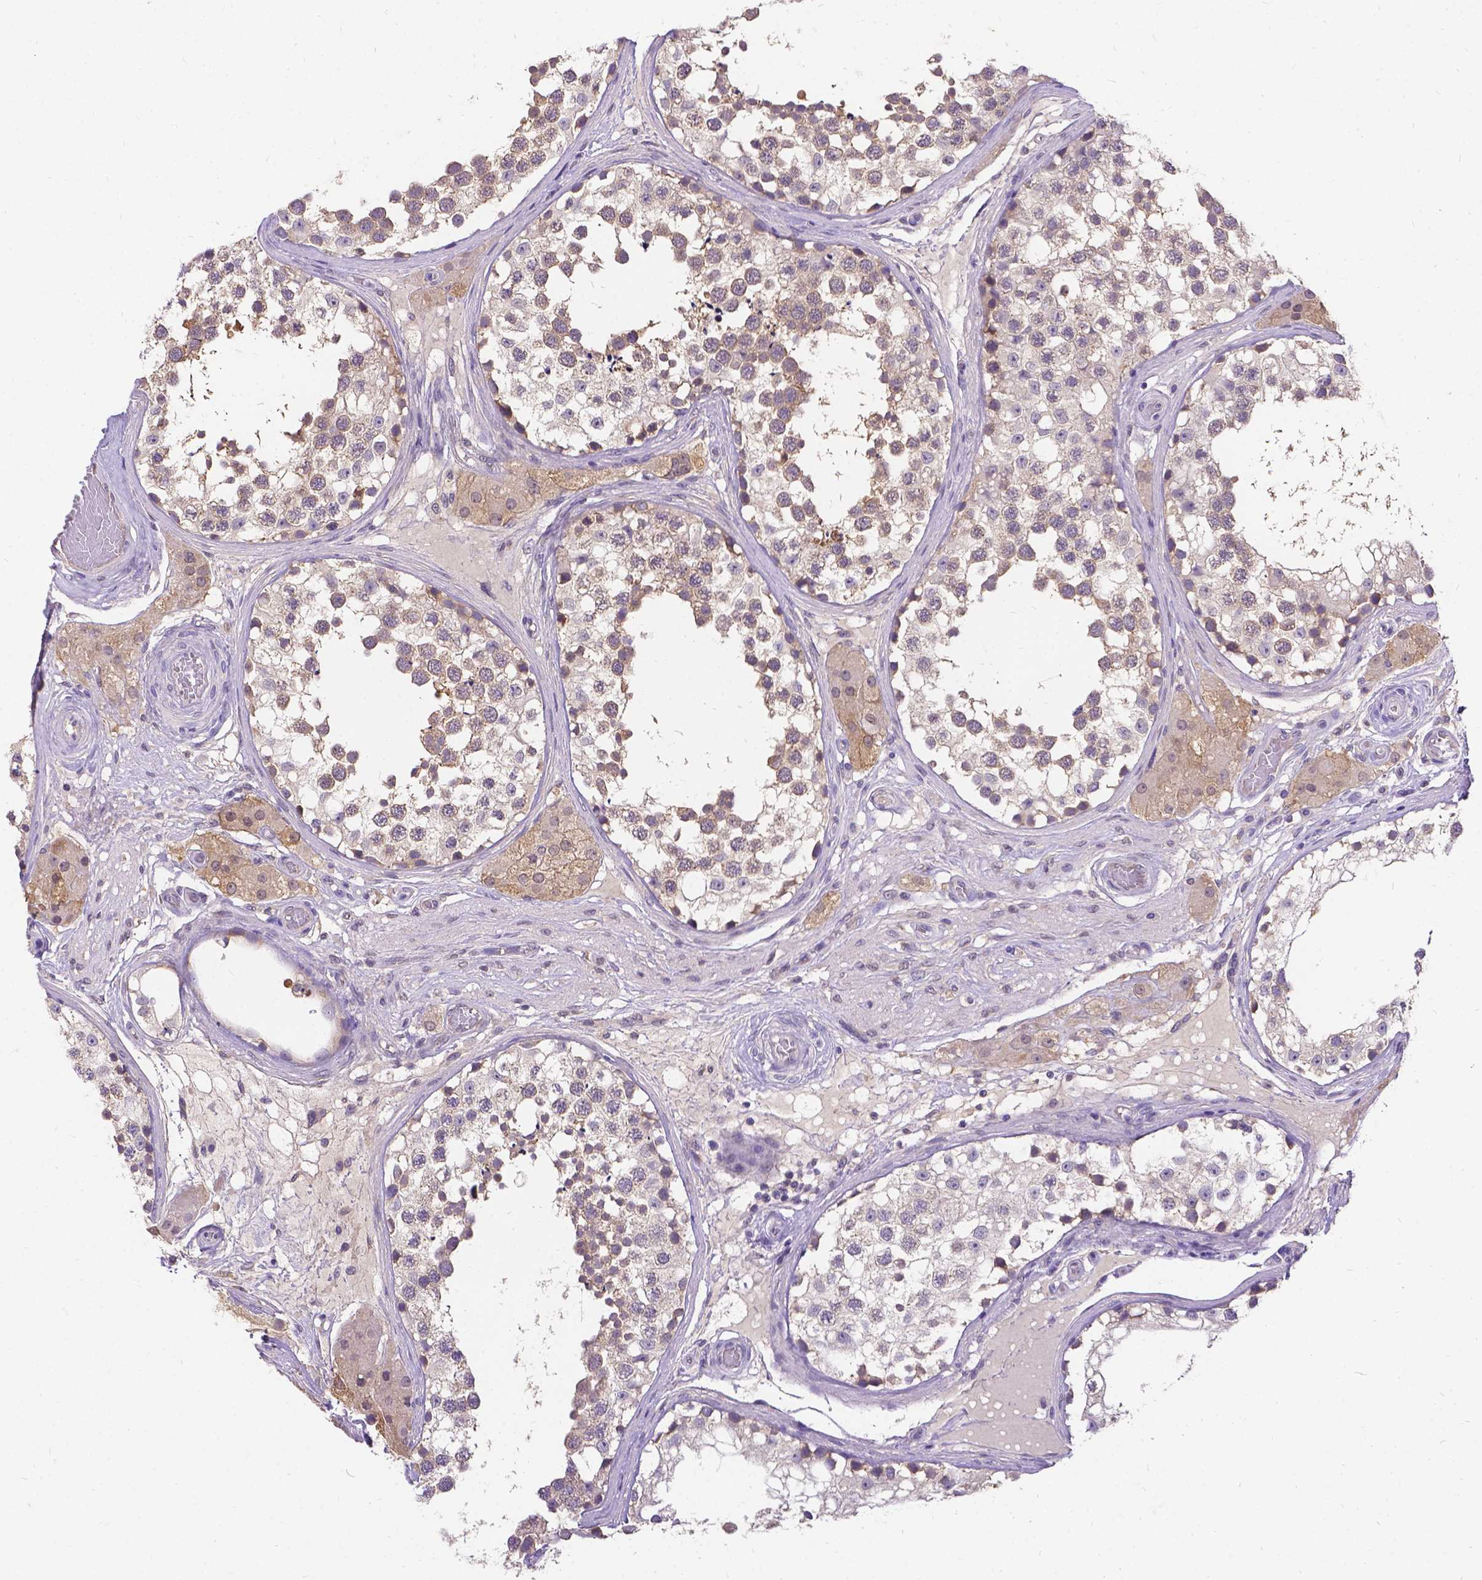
{"staining": {"intensity": "moderate", "quantity": "25%-75%", "location": "cytoplasmic/membranous"}, "tissue": "testis", "cell_type": "Cells in seminiferous ducts", "image_type": "normal", "snomed": [{"axis": "morphology", "description": "Normal tissue, NOS"}, {"axis": "morphology", "description": "Seminoma, NOS"}, {"axis": "topography", "description": "Testis"}], "caption": "Benign testis reveals moderate cytoplasmic/membranous positivity in about 25%-75% of cells in seminiferous ducts.", "gene": "DENND6A", "patient": {"sex": "male", "age": 65}}